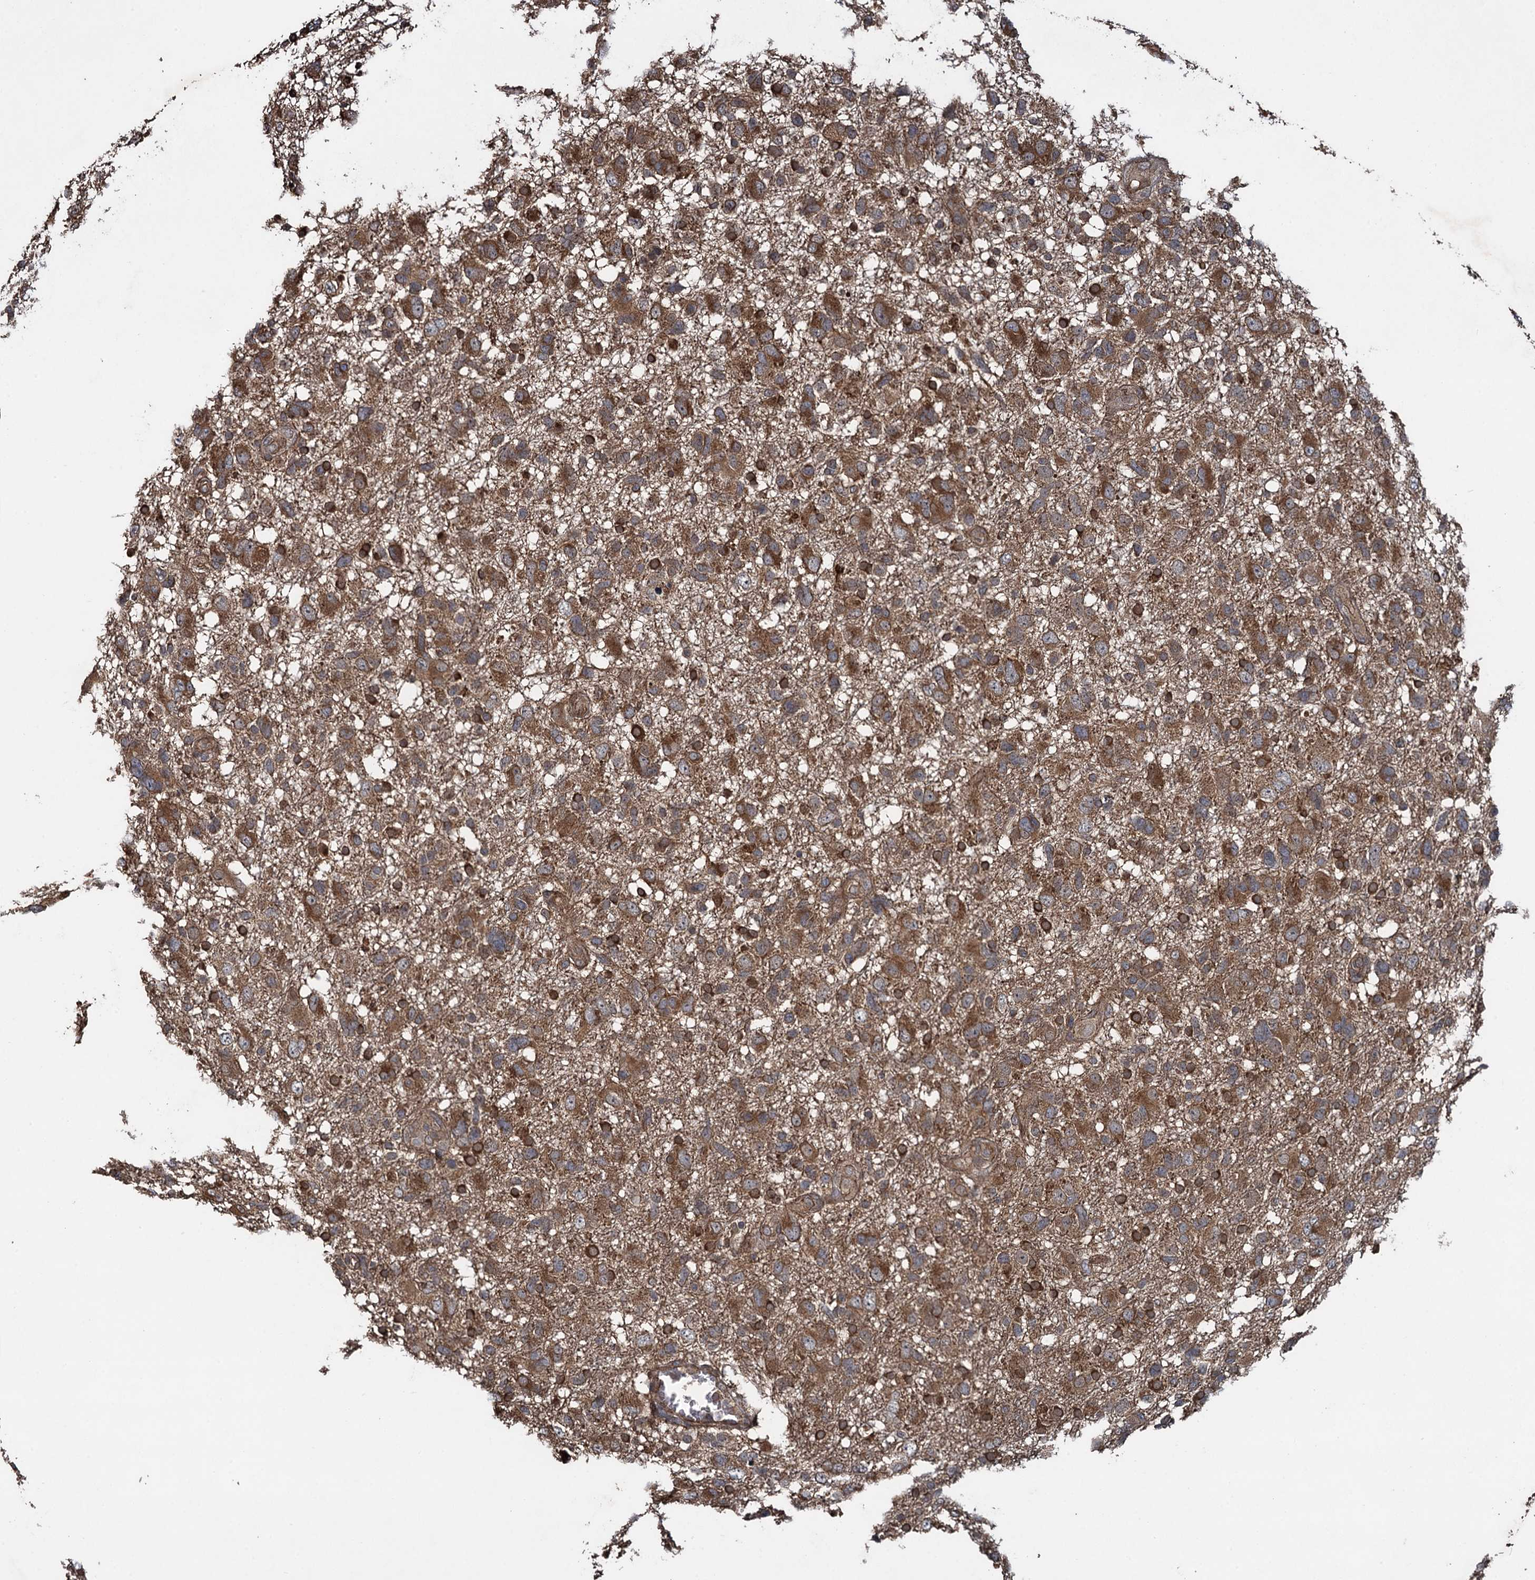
{"staining": {"intensity": "moderate", "quantity": ">75%", "location": "cytoplasmic/membranous"}, "tissue": "glioma", "cell_type": "Tumor cells", "image_type": "cancer", "snomed": [{"axis": "morphology", "description": "Glioma, malignant, High grade"}, {"axis": "topography", "description": "Brain"}], "caption": "Immunohistochemistry (IHC) (DAB (3,3'-diaminobenzidine)) staining of human malignant glioma (high-grade) exhibits moderate cytoplasmic/membranous protein positivity in approximately >75% of tumor cells.", "gene": "RHOBTB1", "patient": {"sex": "male", "age": 61}}